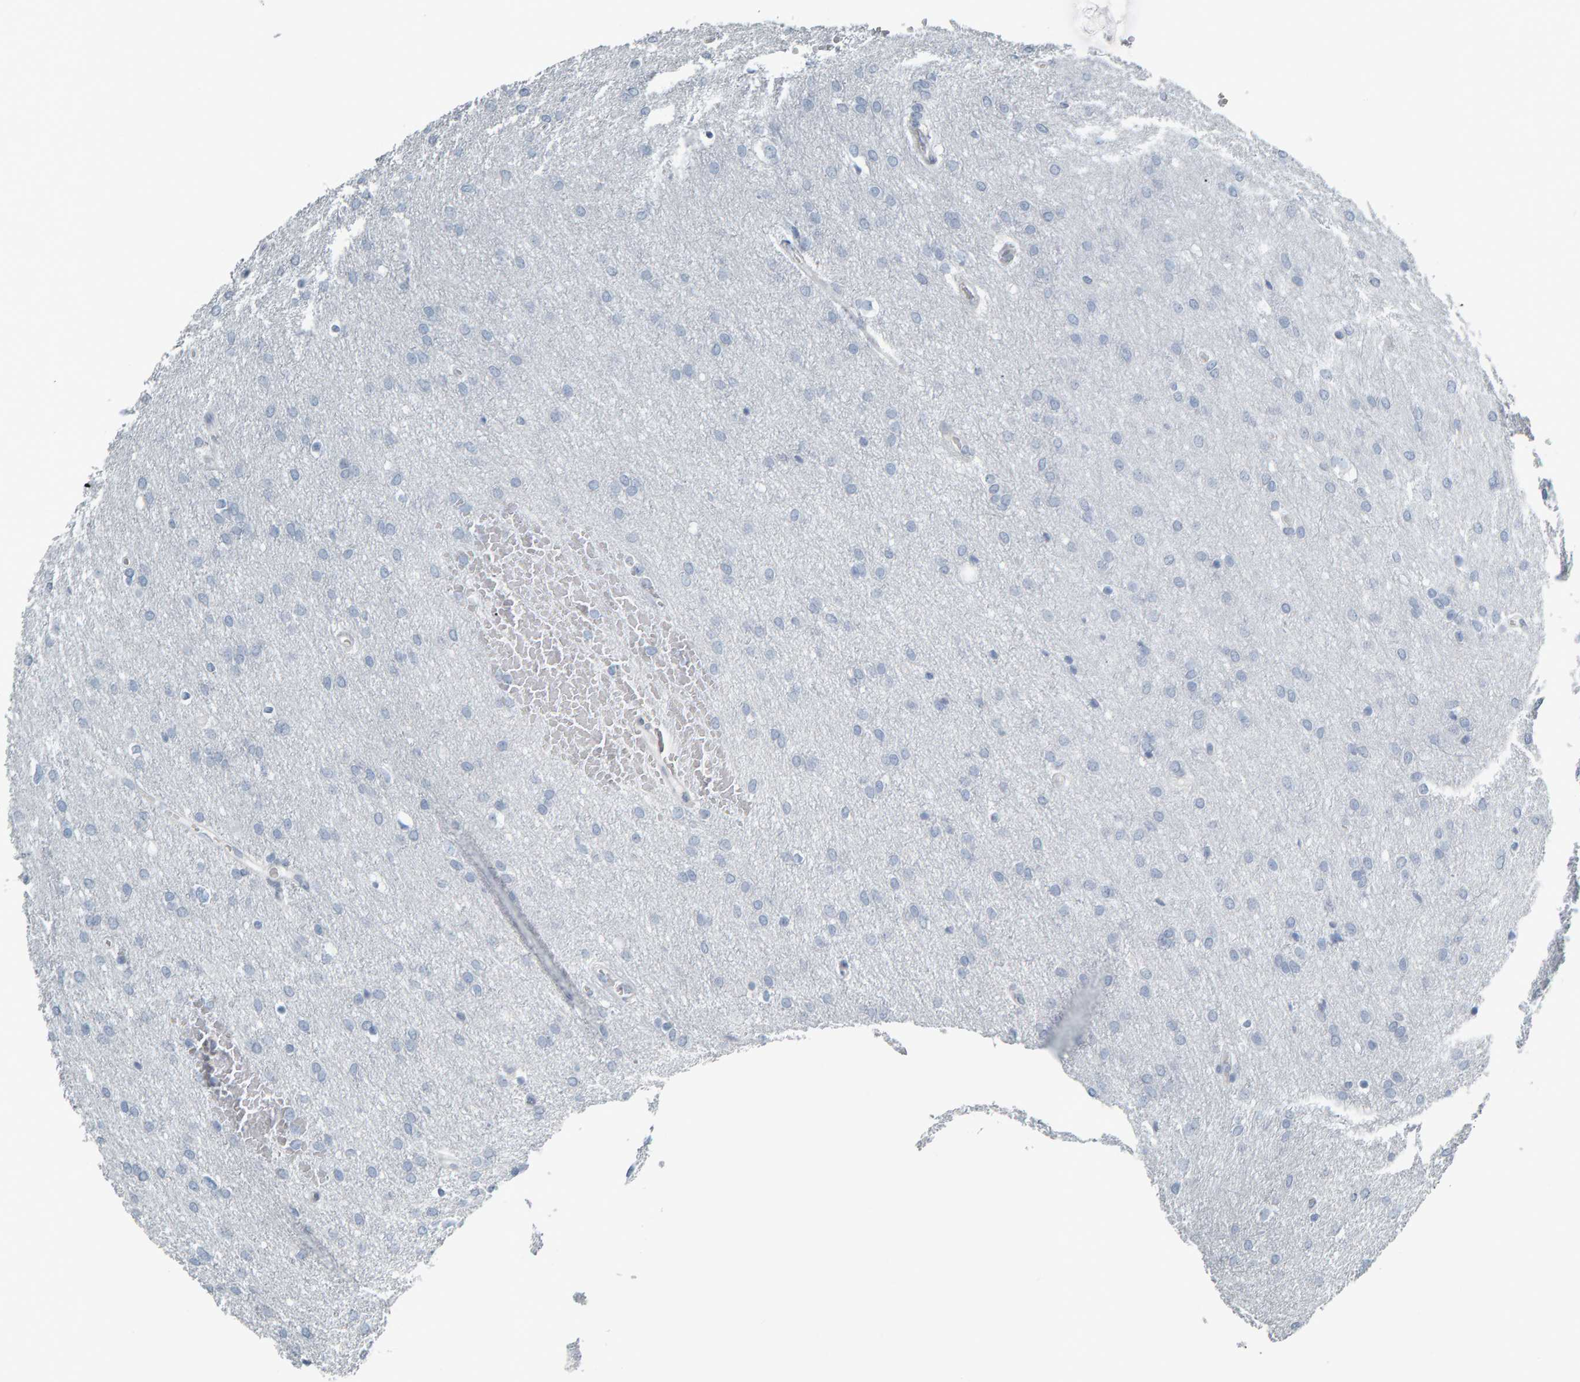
{"staining": {"intensity": "negative", "quantity": "none", "location": "none"}, "tissue": "glioma", "cell_type": "Tumor cells", "image_type": "cancer", "snomed": [{"axis": "morphology", "description": "Glioma, malignant, Low grade"}, {"axis": "topography", "description": "Brain"}], "caption": "This is an immunohistochemistry (IHC) micrograph of malignant low-grade glioma. There is no expression in tumor cells.", "gene": "PYY", "patient": {"sex": "female", "age": 37}}